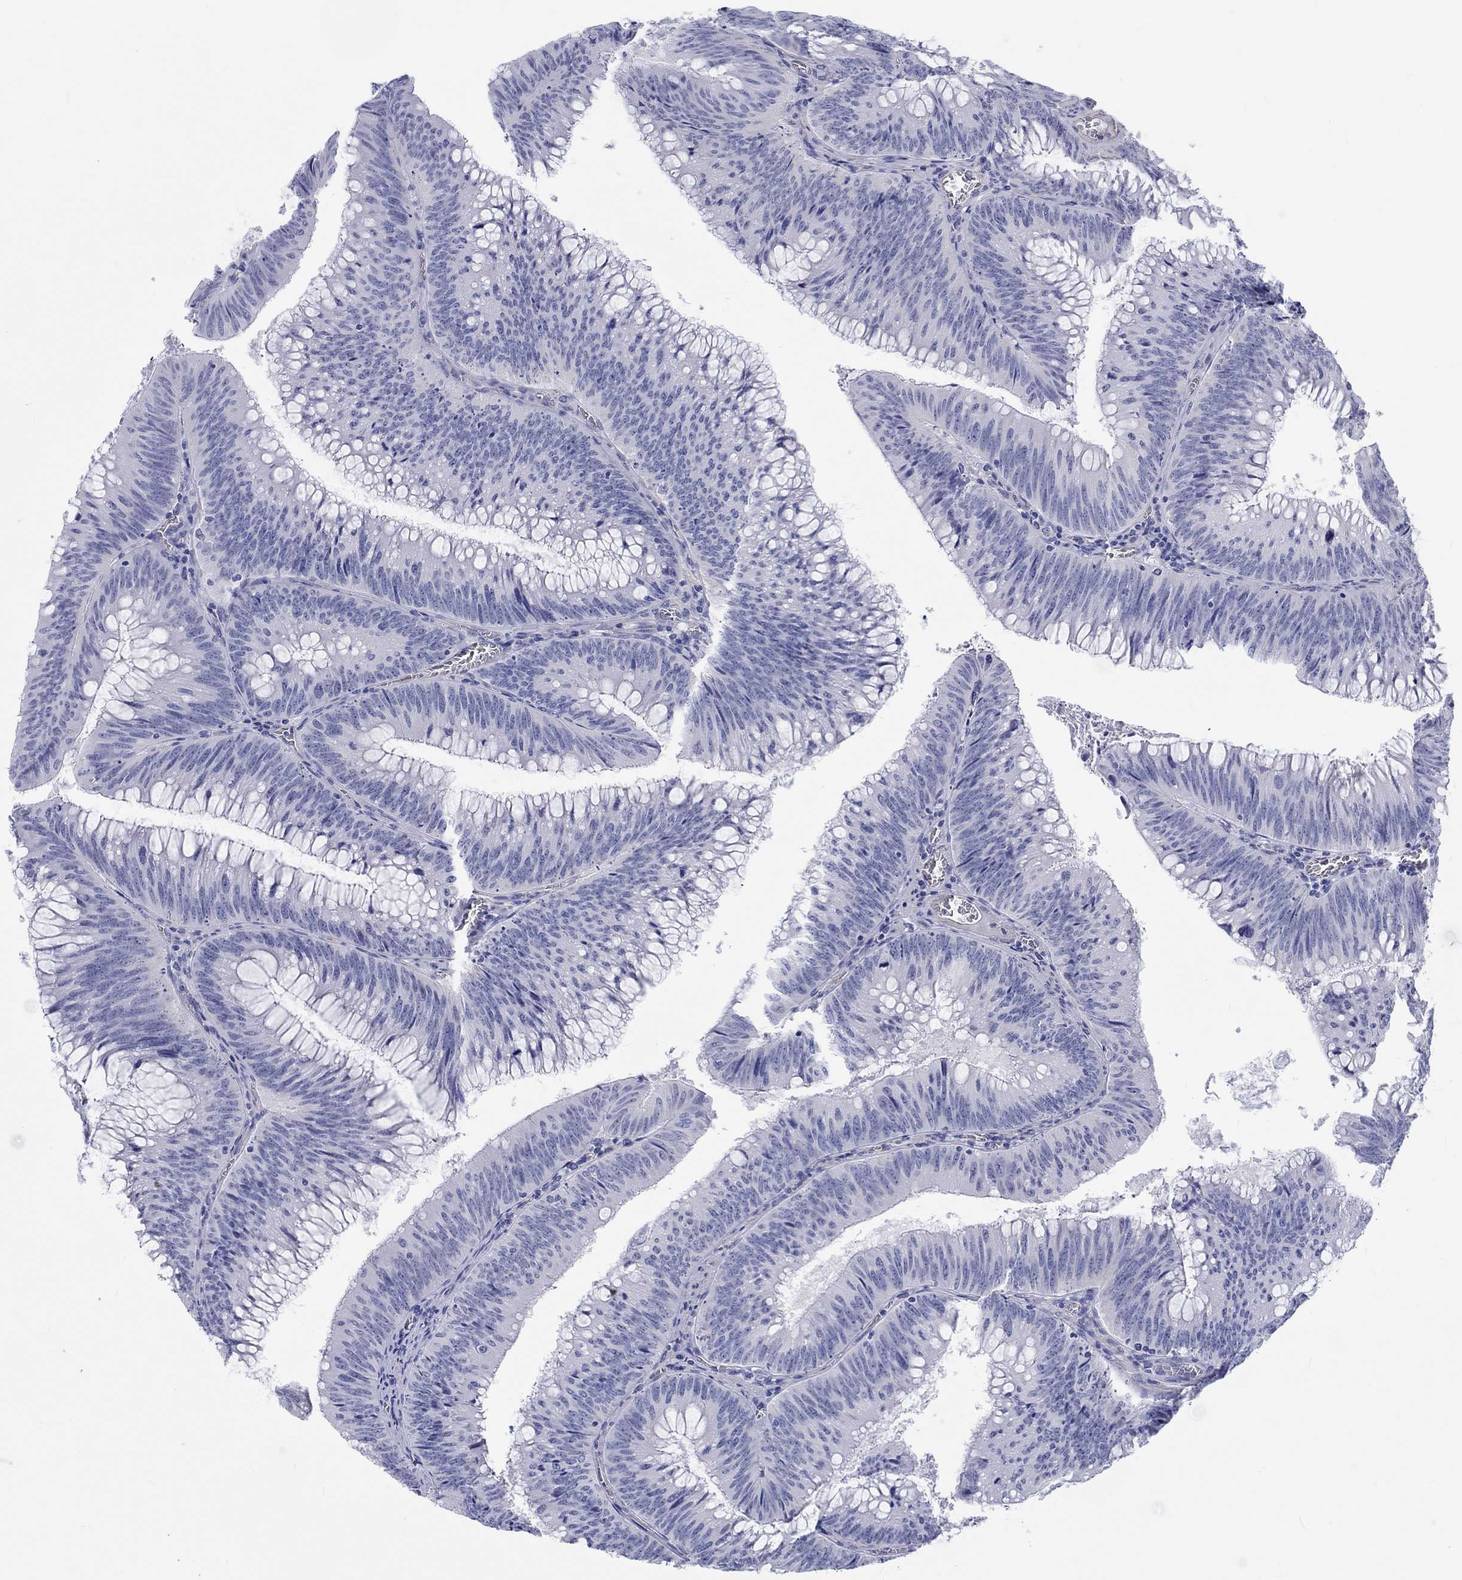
{"staining": {"intensity": "negative", "quantity": "none", "location": "none"}, "tissue": "colorectal cancer", "cell_type": "Tumor cells", "image_type": "cancer", "snomed": [{"axis": "morphology", "description": "Adenocarcinoma, NOS"}, {"axis": "topography", "description": "Rectum"}], "caption": "Tumor cells show no significant protein staining in colorectal cancer.", "gene": "CDY2B", "patient": {"sex": "female", "age": 72}}